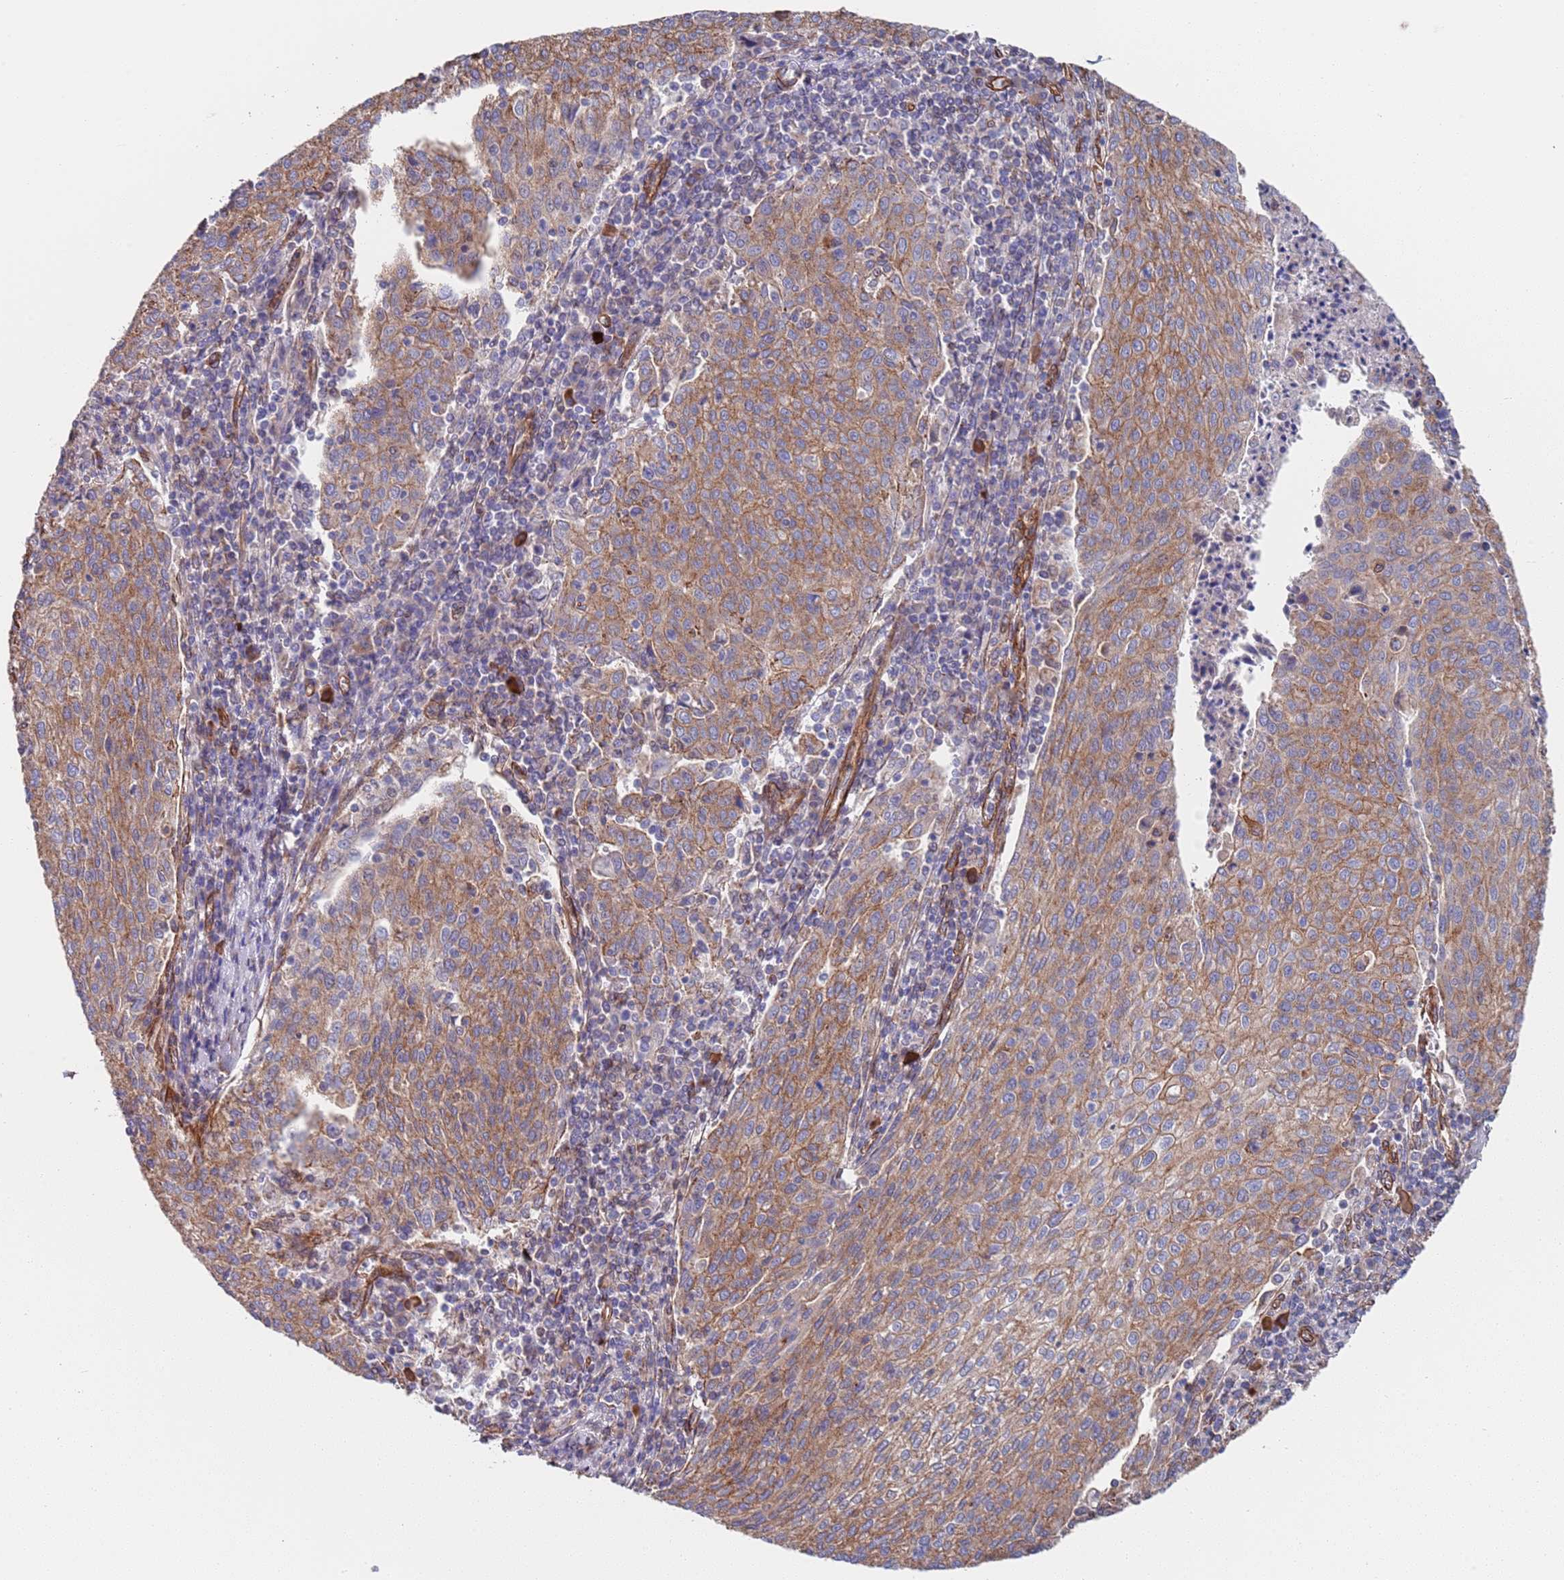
{"staining": {"intensity": "moderate", "quantity": ">75%", "location": "cytoplasmic/membranous"}, "tissue": "cervical cancer", "cell_type": "Tumor cells", "image_type": "cancer", "snomed": [{"axis": "morphology", "description": "Squamous cell carcinoma, NOS"}, {"axis": "topography", "description": "Cervix"}], "caption": "Moderate cytoplasmic/membranous protein staining is appreciated in approximately >75% of tumor cells in cervical squamous cell carcinoma. The staining was performed using DAB (3,3'-diaminobenzidine), with brown indicating positive protein expression. Nuclei are stained blue with hematoxylin.", "gene": "JAKMIP2", "patient": {"sex": "female", "age": 46}}